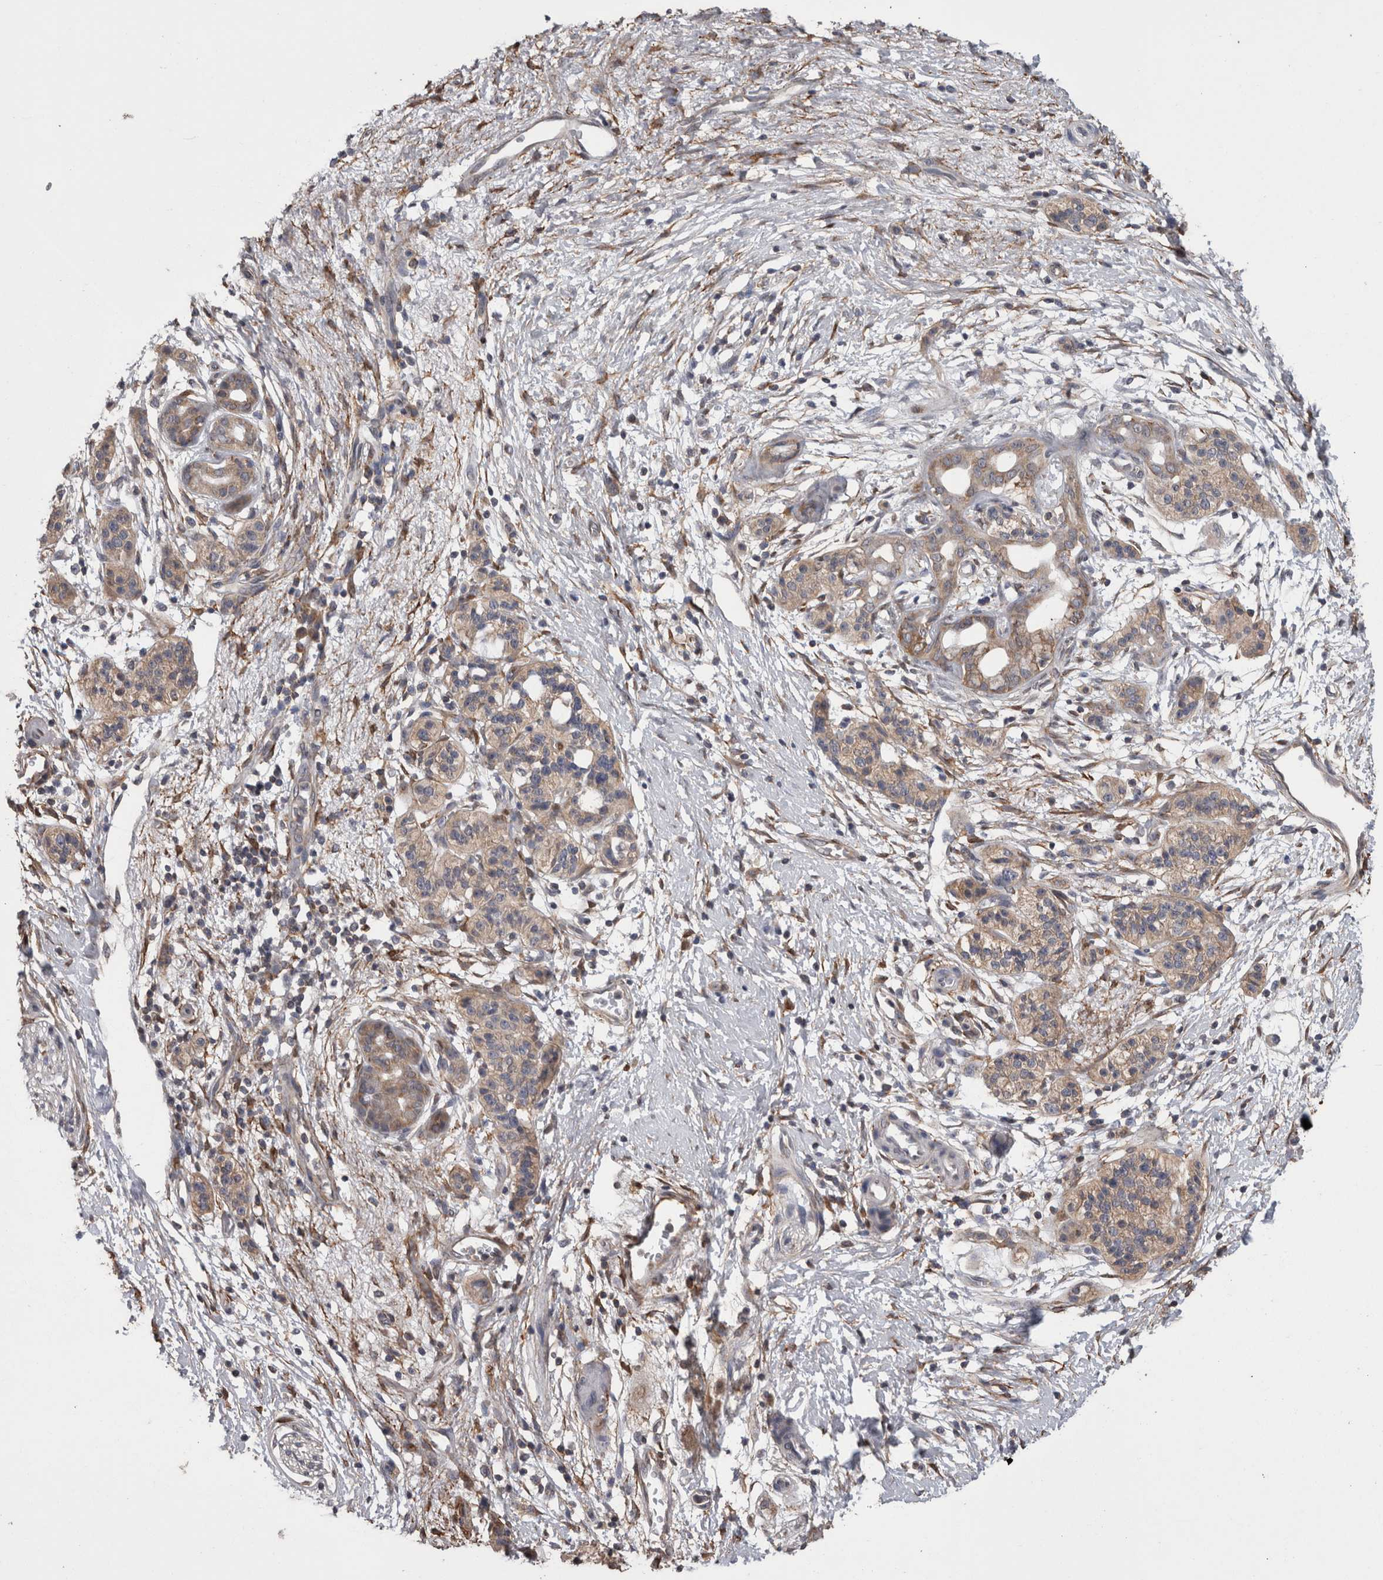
{"staining": {"intensity": "weak", "quantity": ">75%", "location": "cytoplasmic/membranous"}, "tissue": "pancreatic cancer", "cell_type": "Tumor cells", "image_type": "cancer", "snomed": [{"axis": "morphology", "description": "Adenocarcinoma, NOS"}, {"axis": "topography", "description": "Pancreas"}], "caption": "High-power microscopy captured an immunohistochemistry micrograph of pancreatic cancer (adenocarcinoma), revealing weak cytoplasmic/membranous staining in approximately >75% of tumor cells.", "gene": "DDX6", "patient": {"sex": "male", "age": 50}}